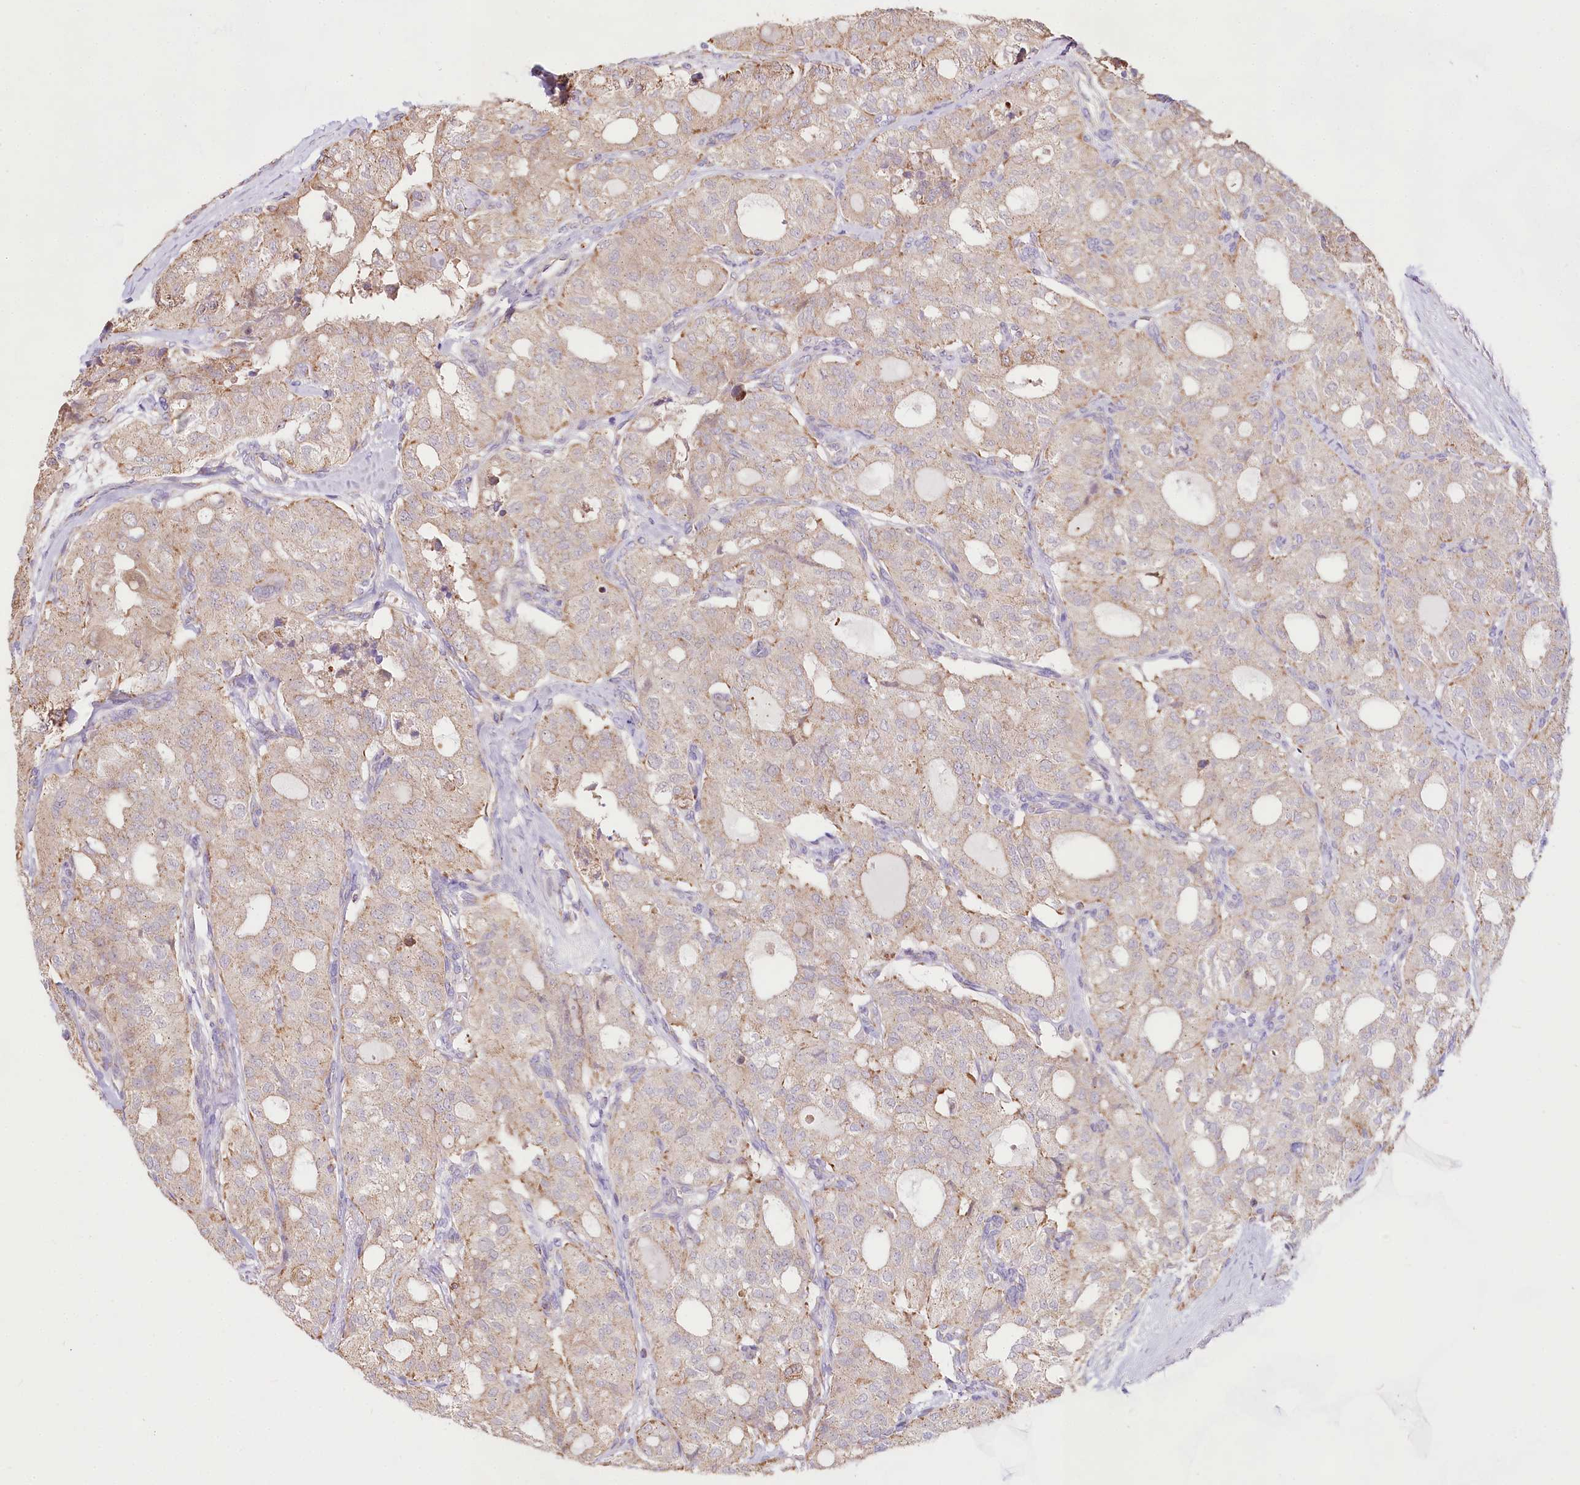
{"staining": {"intensity": "moderate", "quantity": "25%-75%", "location": "cytoplasmic/membranous"}, "tissue": "thyroid cancer", "cell_type": "Tumor cells", "image_type": "cancer", "snomed": [{"axis": "morphology", "description": "Follicular adenoma carcinoma, NOS"}, {"axis": "topography", "description": "Thyroid gland"}], "caption": "Moderate cytoplasmic/membranous protein positivity is seen in about 25%-75% of tumor cells in thyroid cancer (follicular adenoma carcinoma).", "gene": "TASOR2", "patient": {"sex": "male", "age": 75}}